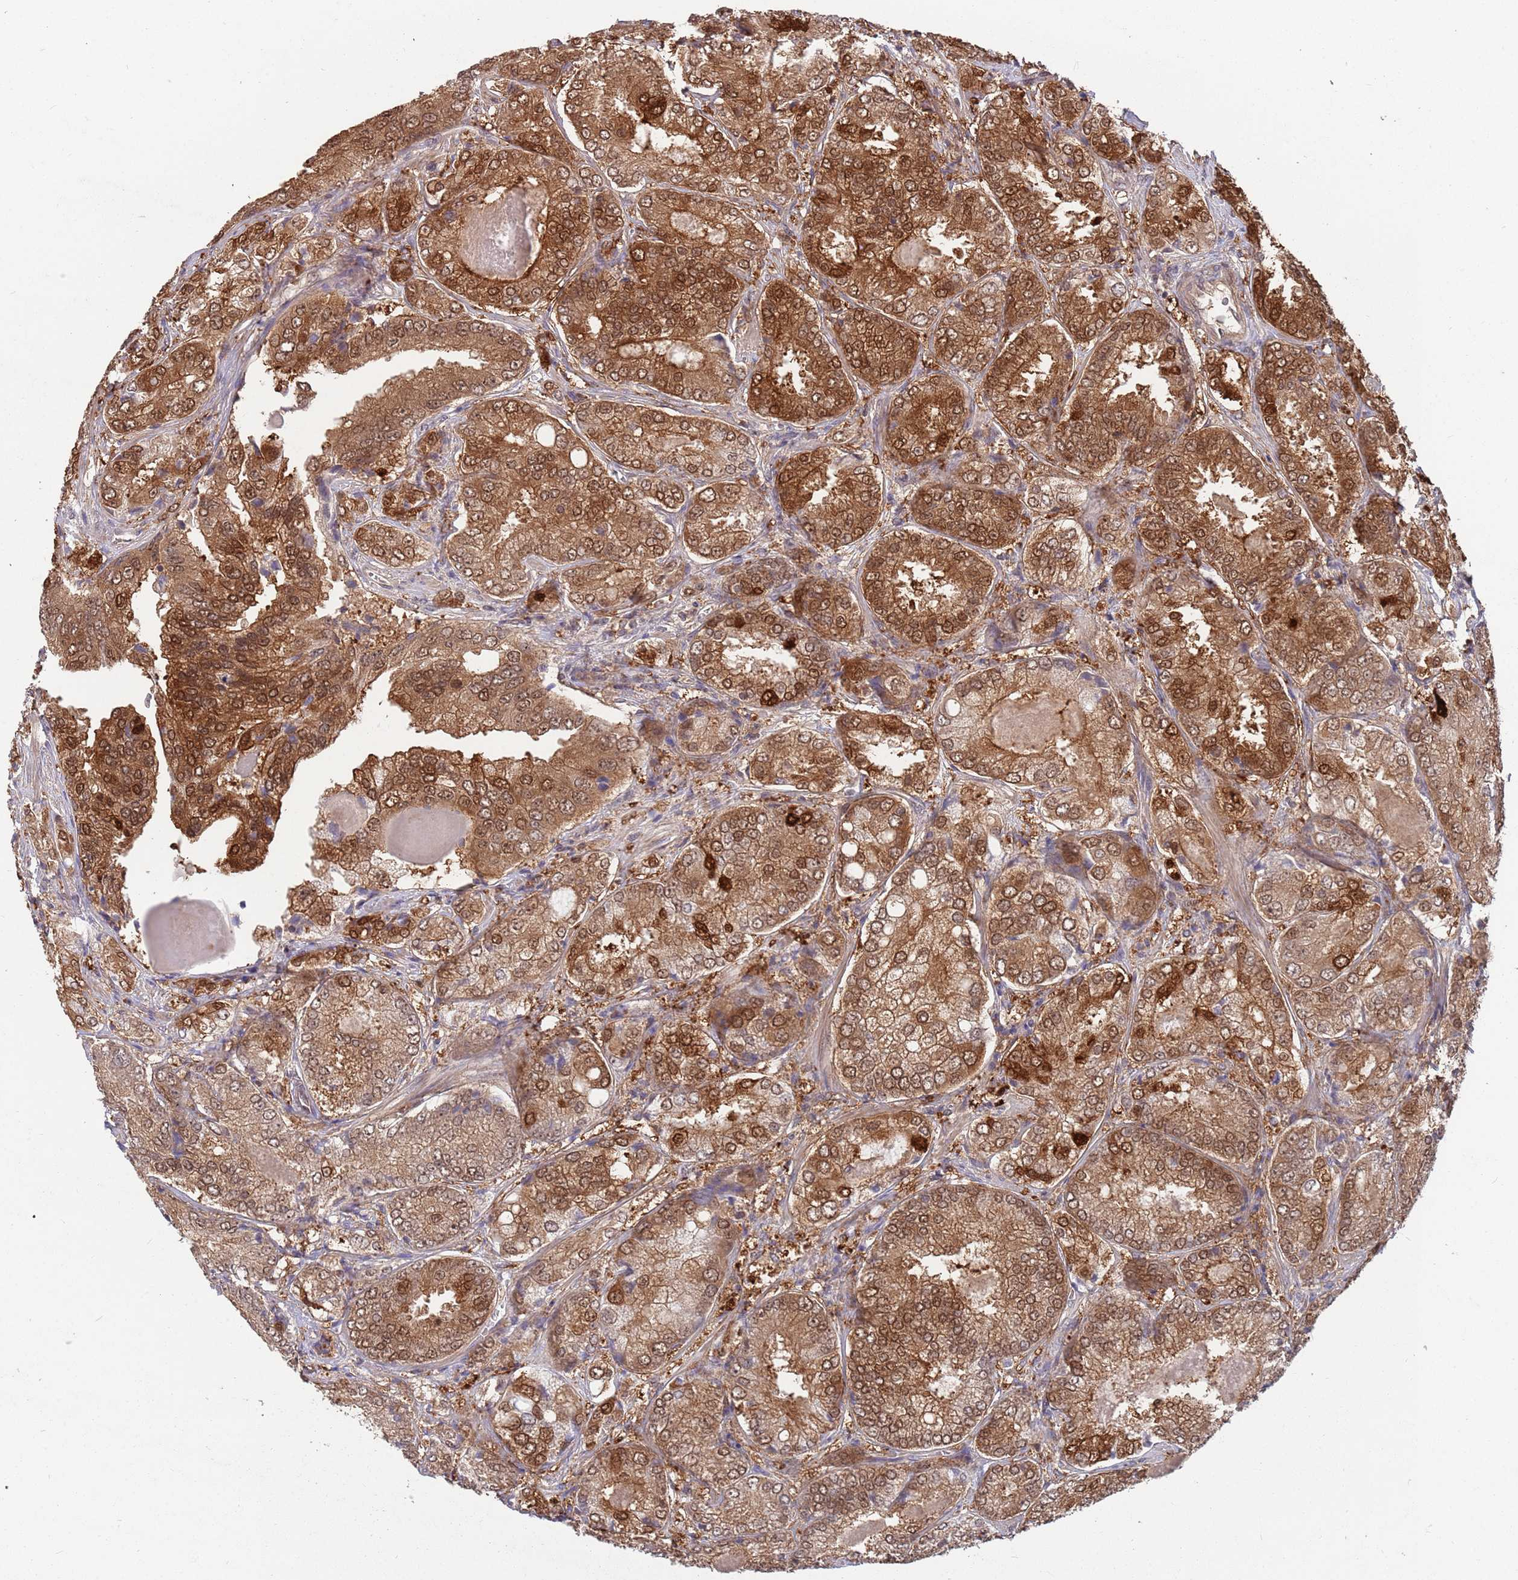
{"staining": {"intensity": "strong", "quantity": "25%-75%", "location": "cytoplasmic/membranous,nuclear"}, "tissue": "prostate cancer", "cell_type": "Tumor cells", "image_type": "cancer", "snomed": [{"axis": "morphology", "description": "Adenocarcinoma, High grade"}, {"axis": "topography", "description": "Prostate"}], "caption": "Immunohistochemistry (IHC) image of adenocarcinoma (high-grade) (prostate) stained for a protein (brown), which displays high levels of strong cytoplasmic/membranous and nuclear positivity in about 25%-75% of tumor cells.", "gene": "SALL1", "patient": {"sex": "male", "age": 63}}